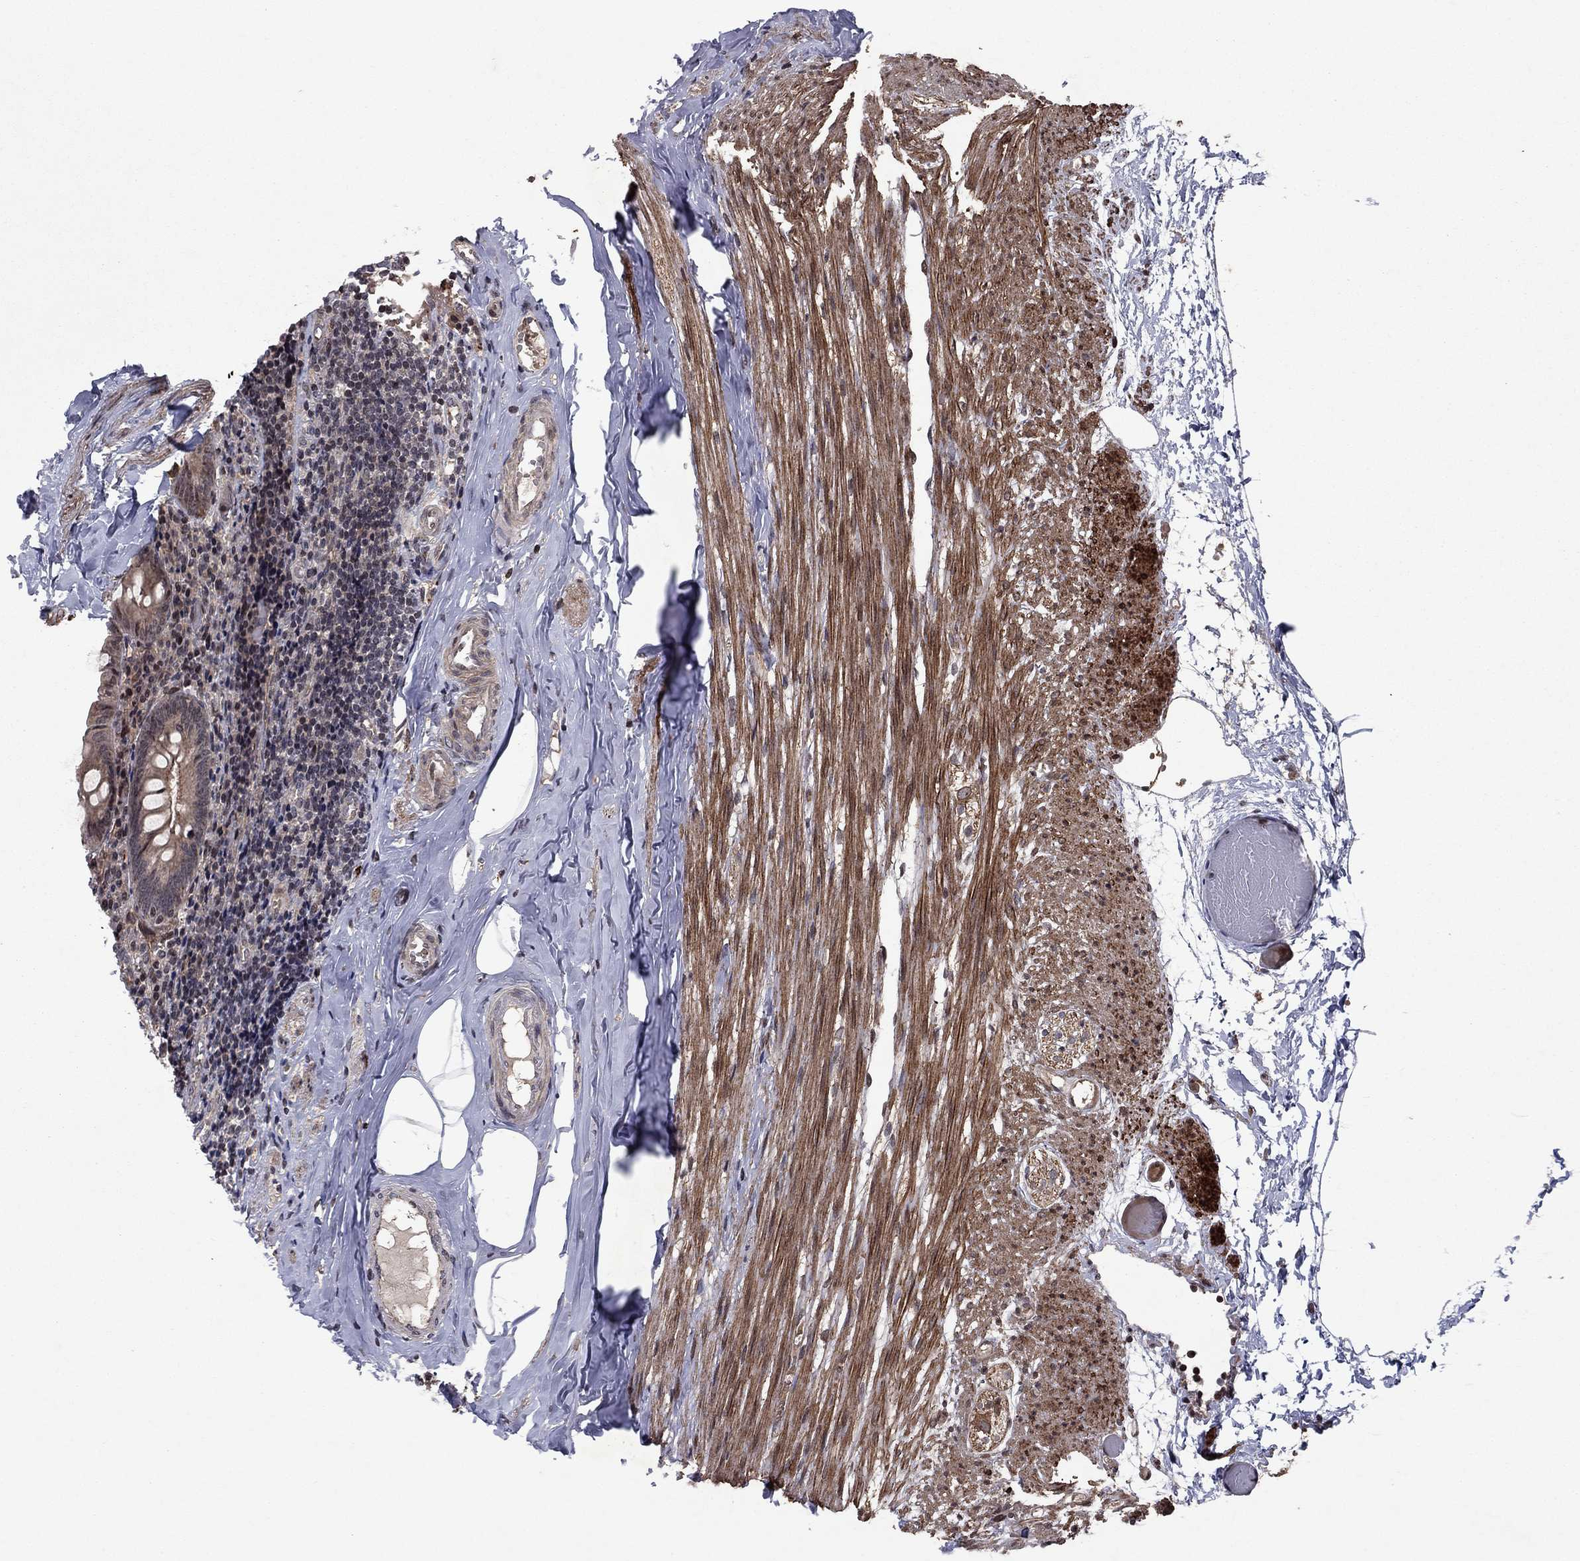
{"staining": {"intensity": "moderate", "quantity": "25%-75%", "location": "cytoplasmic/membranous"}, "tissue": "appendix", "cell_type": "Glandular cells", "image_type": "normal", "snomed": [{"axis": "morphology", "description": "Normal tissue, NOS"}, {"axis": "topography", "description": "Appendix"}], "caption": "An immunohistochemistry photomicrograph of unremarkable tissue is shown. Protein staining in brown shows moderate cytoplasmic/membranous positivity in appendix within glandular cells. The staining is performed using DAB brown chromogen to label protein expression. The nuclei are counter-stained blue using hematoxylin.", "gene": "SORBS1", "patient": {"sex": "female", "age": 23}}